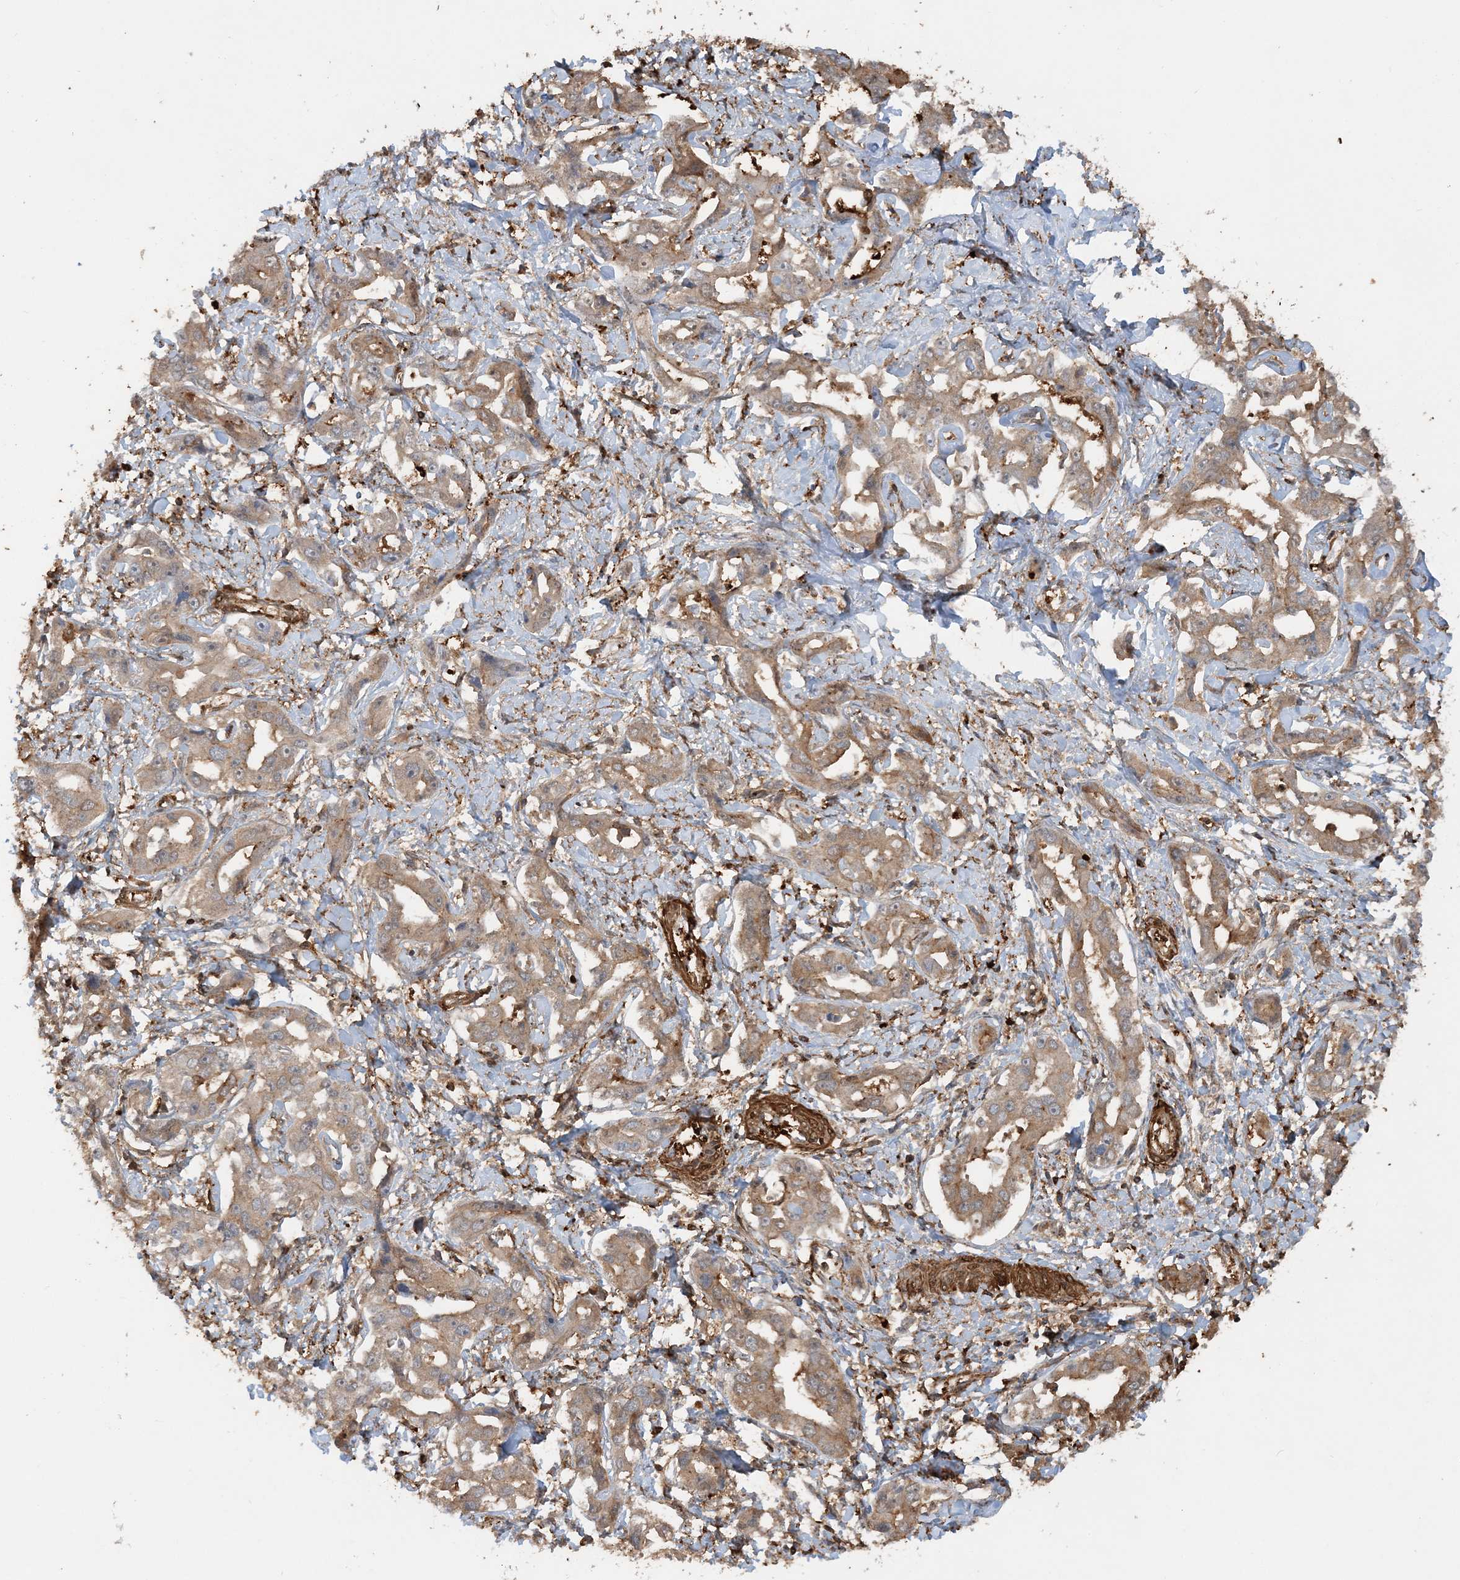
{"staining": {"intensity": "moderate", "quantity": "25%-75%", "location": "cytoplasmic/membranous"}, "tissue": "liver cancer", "cell_type": "Tumor cells", "image_type": "cancer", "snomed": [{"axis": "morphology", "description": "Cholangiocarcinoma"}, {"axis": "topography", "description": "Liver"}], "caption": "Brown immunohistochemical staining in liver cancer (cholangiocarcinoma) shows moderate cytoplasmic/membranous staining in approximately 25%-75% of tumor cells. The staining was performed using DAB to visualize the protein expression in brown, while the nuclei were stained in blue with hematoxylin (Magnification: 20x).", "gene": "DSTN", "patient": {"sex": "male", "age": 59}}